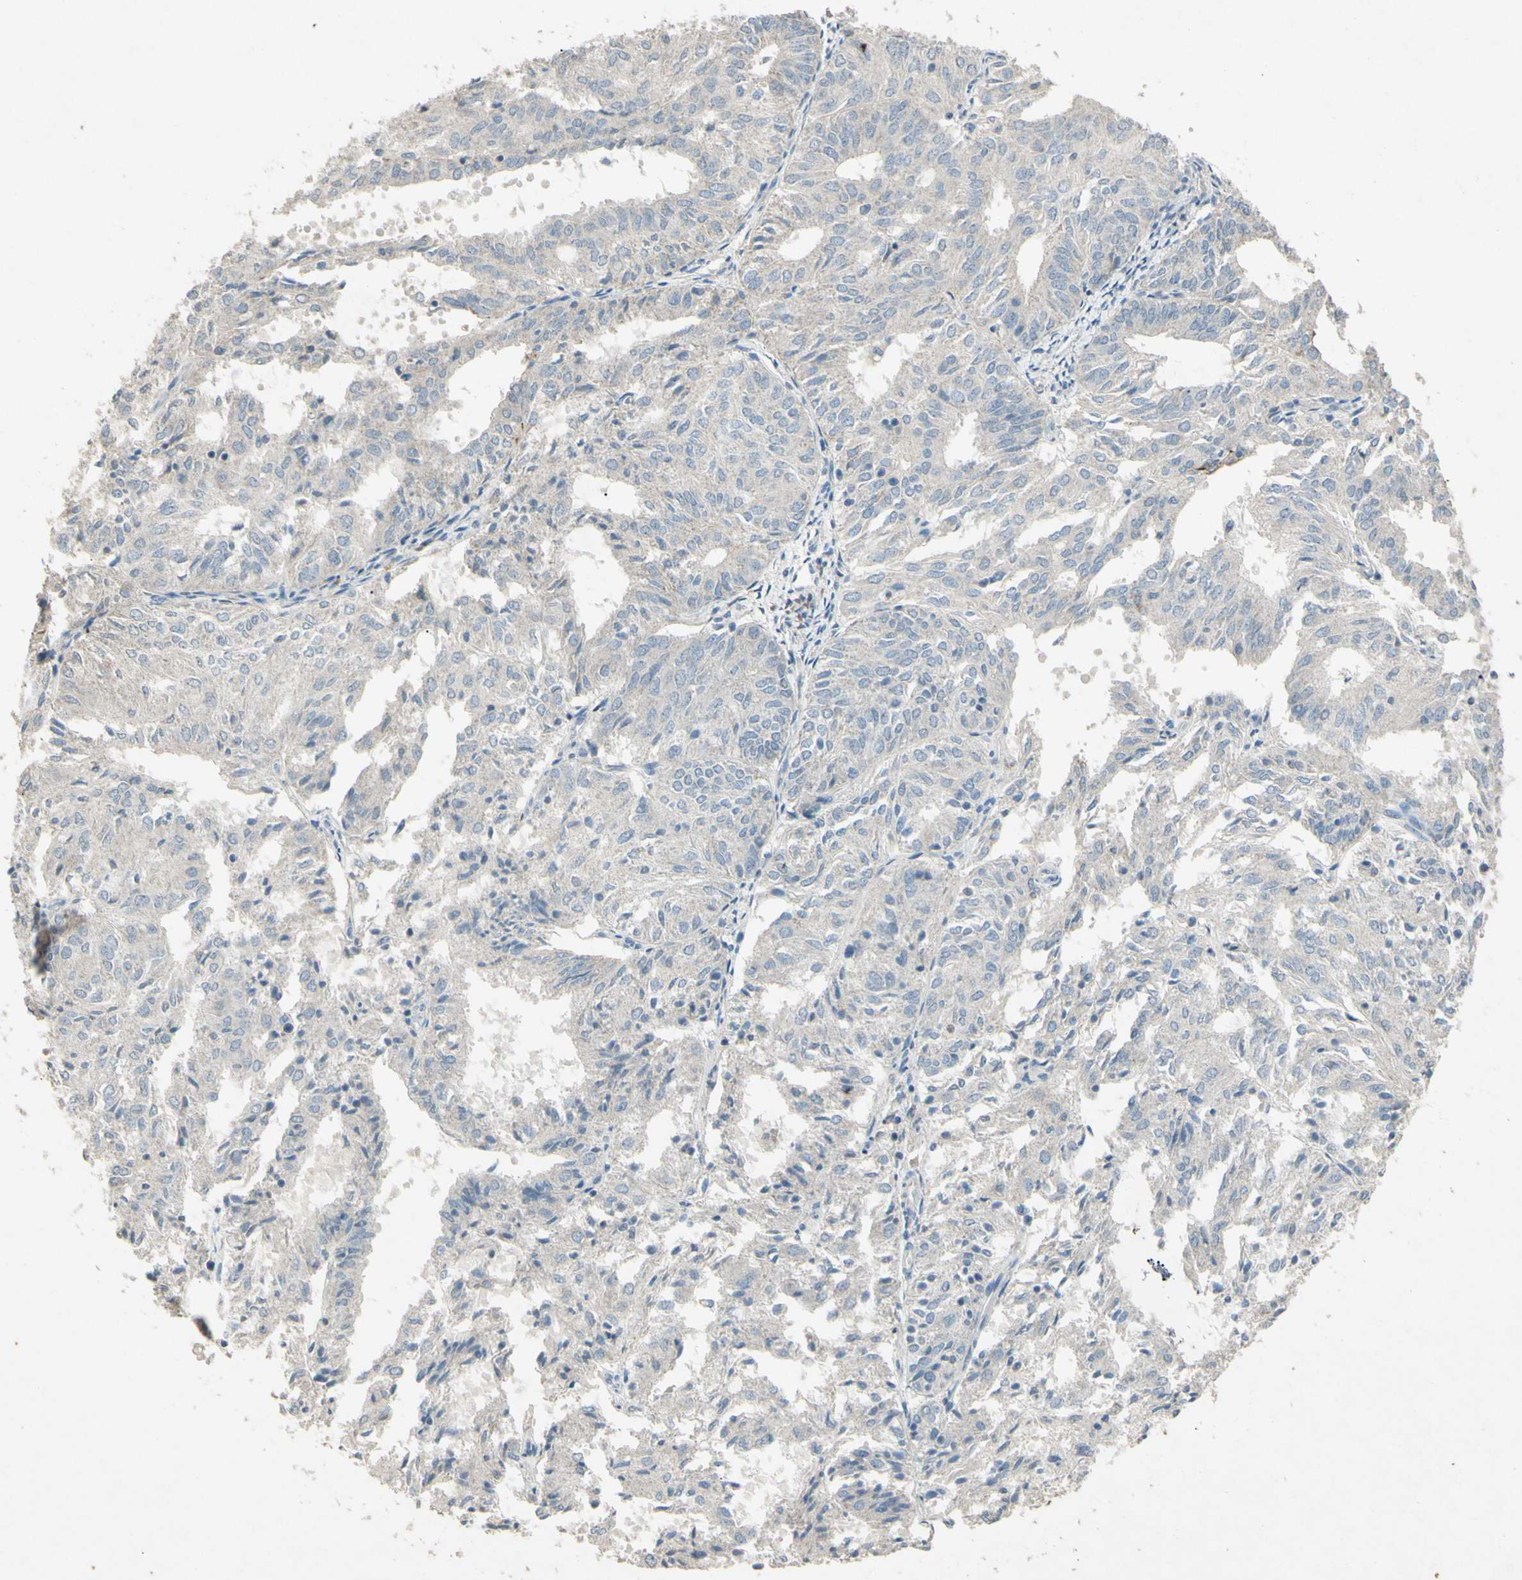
{"staining": {"intensity": "negative", "quantity": "none", "location": "none"}, "tissue": "endometrial cancer", "cell_type": "Tumor cells", "image_type": "cancer", "snomed": [{"axis": "morphology", "description": "Adenocarcinoma, NOS"}, {"axis": "topography", "description": "Uterus"}], "caption": "A micrograph of human endometrial cancer is negative for staining in tumor cells.", "gene": "TIMM21", "patient": {"sex": "female", "age": 60}}